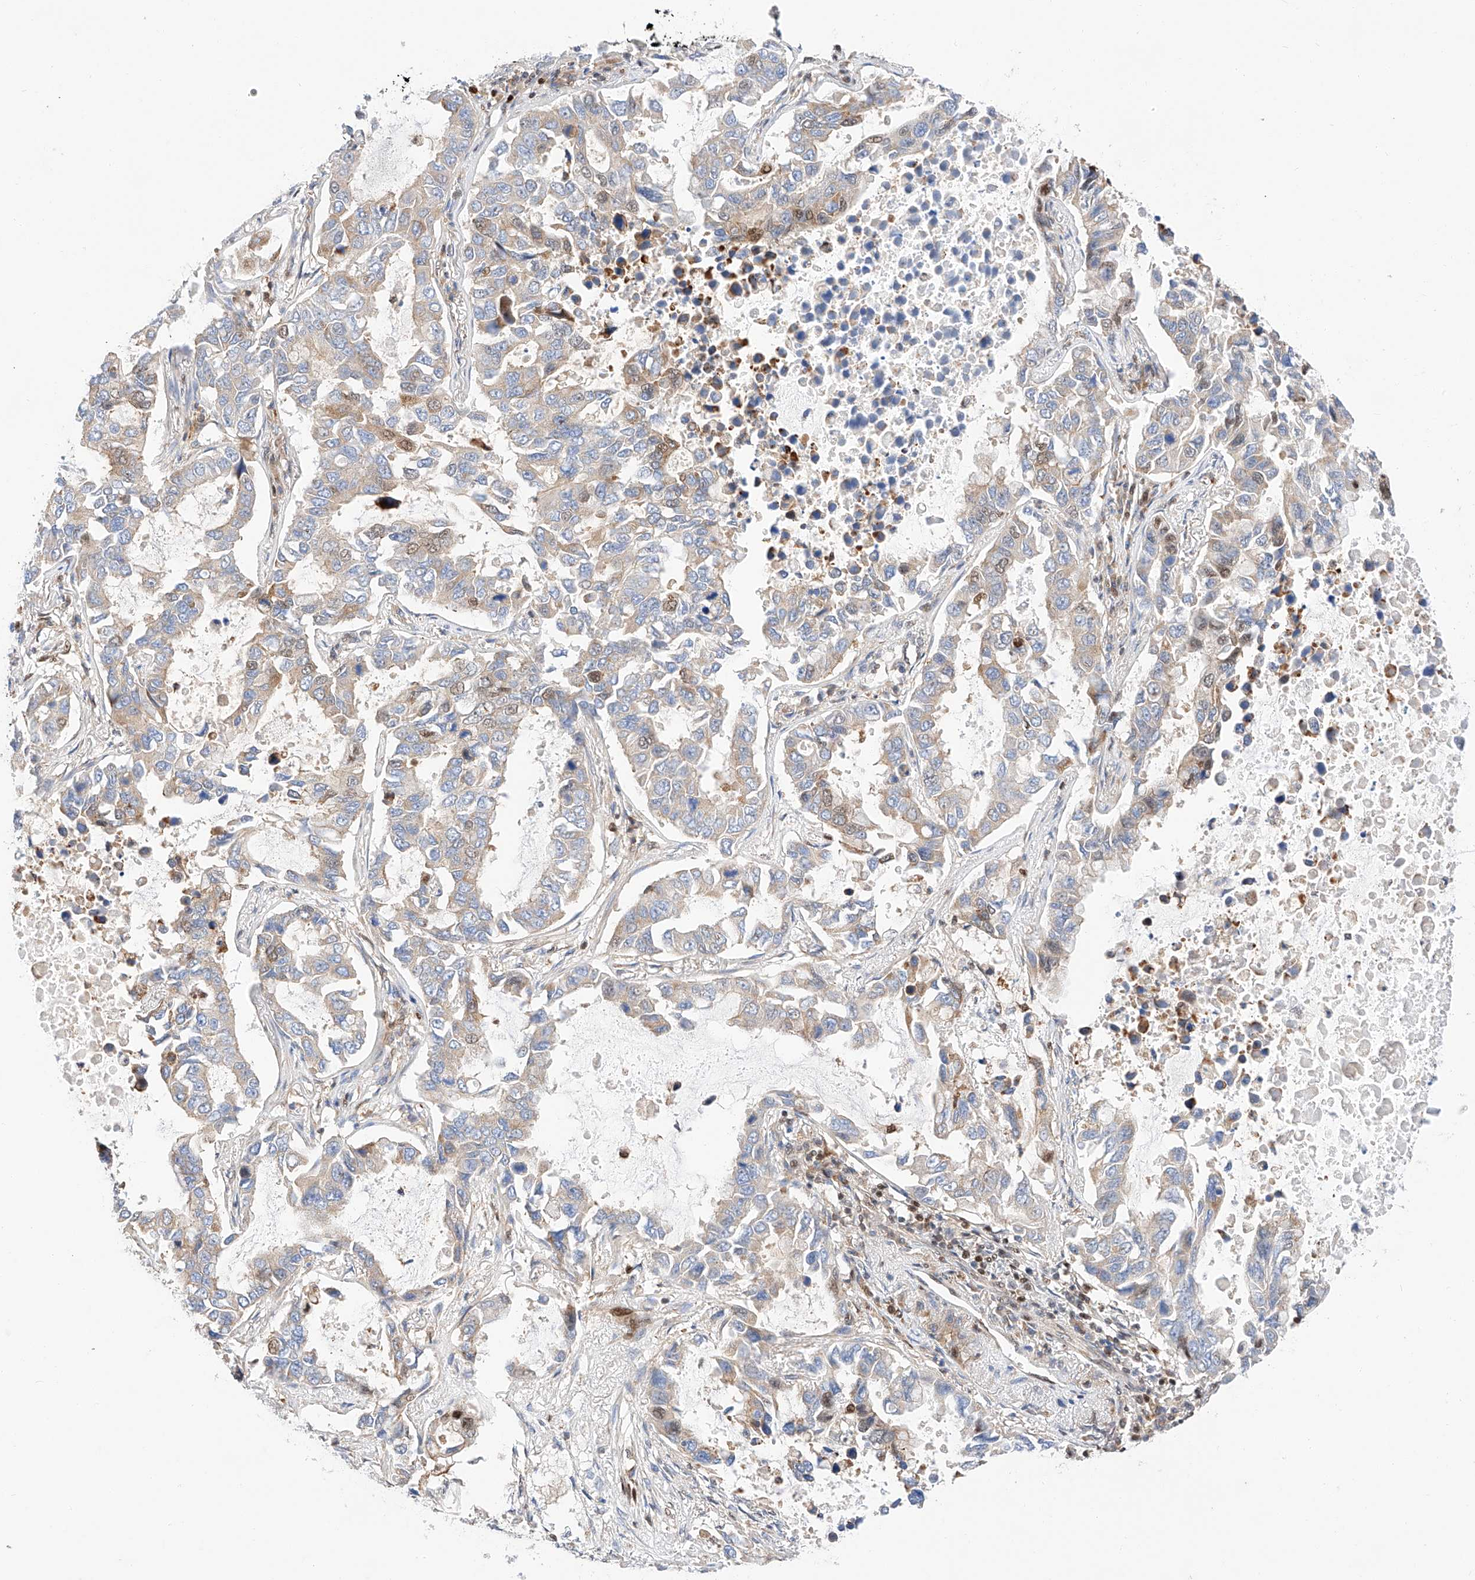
{"staining": {"intensity": "moderate", "quantity": "<25%", "location": "cytoplasmic/membranous,nuclear"}, "tissue": "lung cancer", "cell_type": "Tumor cells", "image_type": "cancer", "snomed": [{"axis": "morphology", "description": "Adenocarcinoma, NOS"}, {"axis": "topography", "description": "Lung"}], "caption": "Immunohistochemistry (IHC) of human lung cancer (adenocarcinoma) demonstrates low levels of moderate cytoplasmic/membranous and nuclear positivity in approximately <25% of tumor cells. (Brightfield microscopy of DAB IHC at high magnification).", "gene": "HDAC9", "patient": {"sex": "male", "age": 64}}